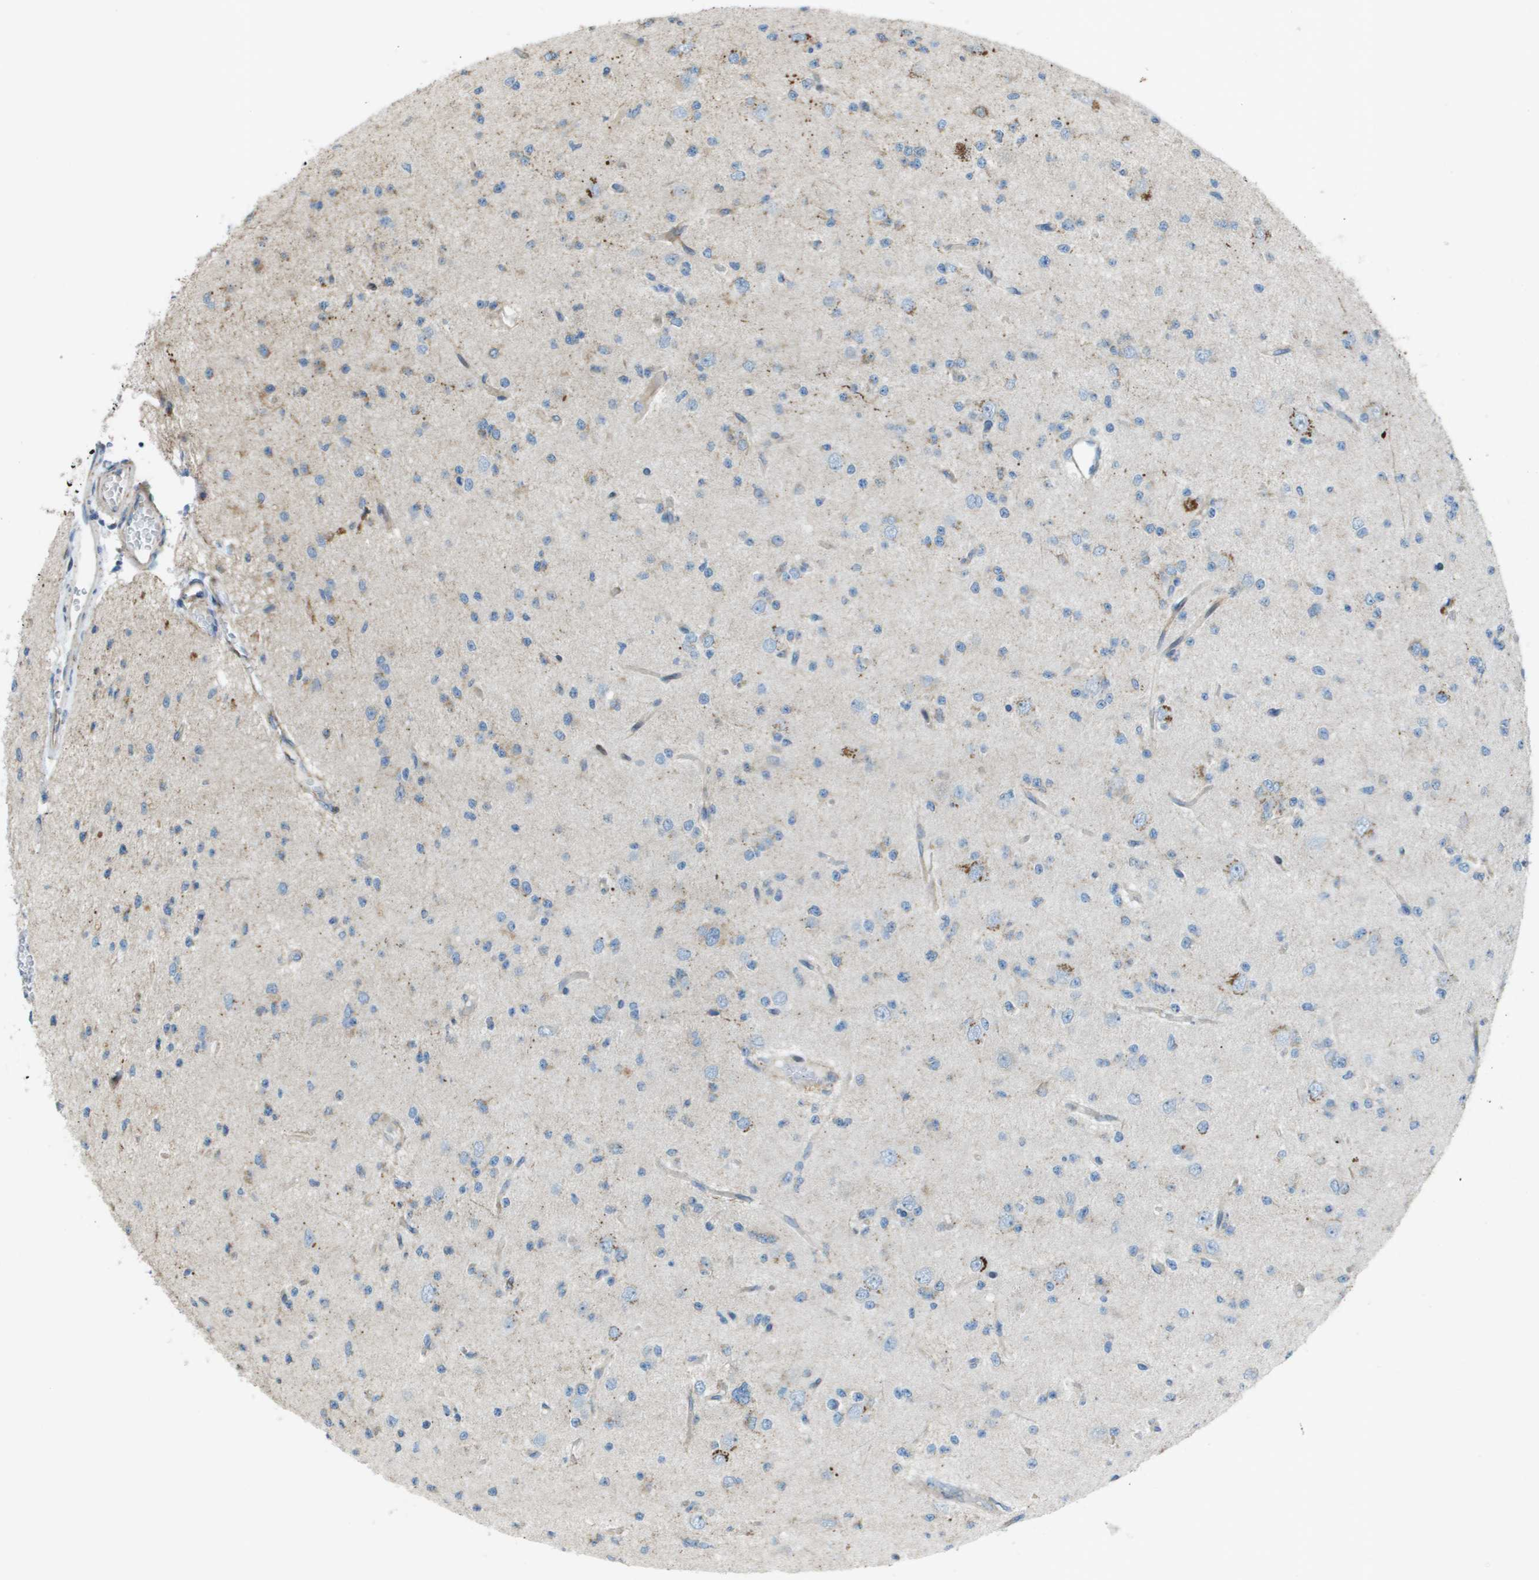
{"staining": {"intensity": "weak", "quantity": "<25%", "location": "cytoplasmic/membranous"}, "tissue": "glioma", "cell_type": "Tumor cells", "image_type": "cancer", "snomed": [{"axis": "morphology", "description": "Glioma, malignant, Low grade"}, {"axis": "topography", "description": "Brain"}], "caption": "Immunohistochemical staining of glioma demonstrates no significant staining in tumor cells.", "gene": "MGAT3", "patient": {"sex": "male", "age": 38}}